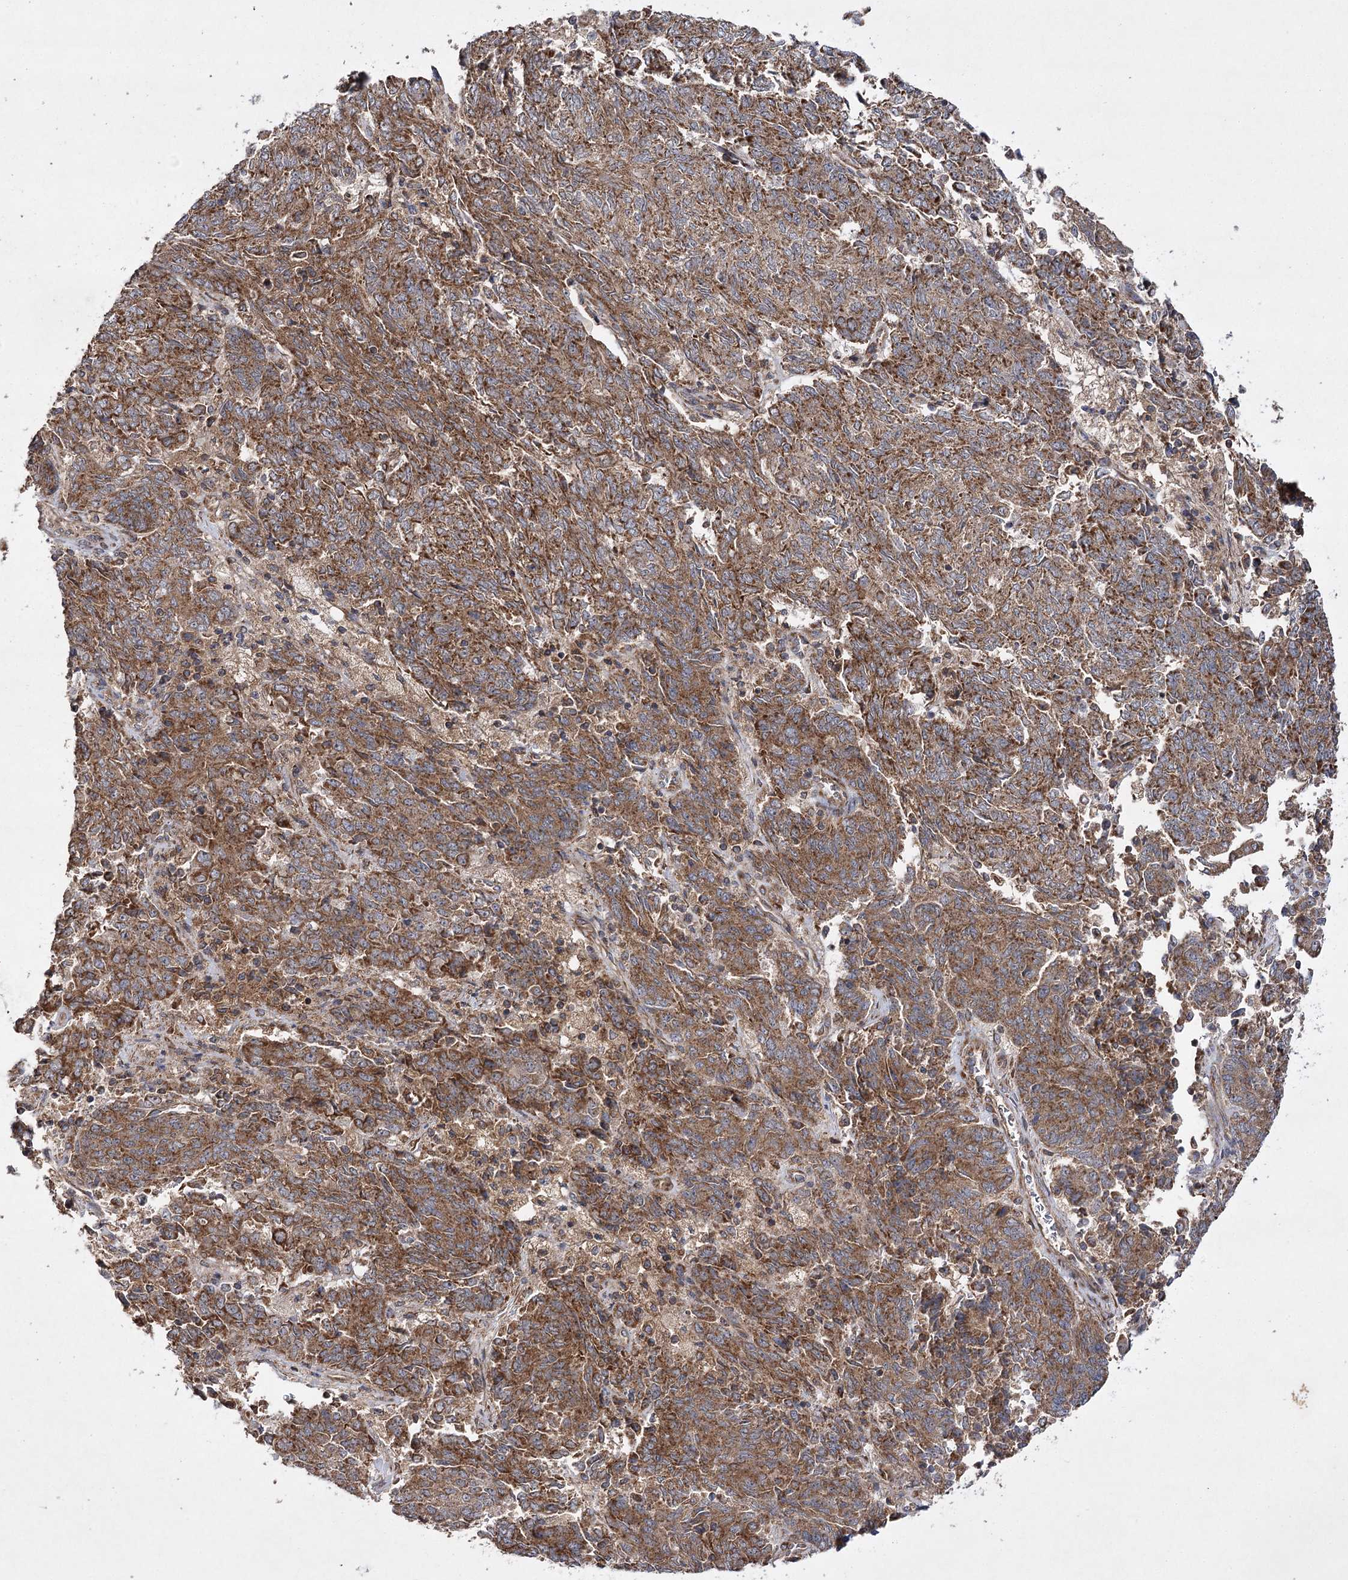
{"staining": {"intensity": "moderate", "quantity": ">75%", "location": "cytoplasmic/membranous"}, "tissue": "endometrial cancer", "cell_type": "Tumor cells", "image_type": "cancer", "snomed": [{"axis": "morphology", "description": "Adenocarcinoma, NOS"}, {"axis": "topography", "description": "Endometrium"}], "caption": "Immunohistochemical staining of endometrial adenocarcinoma reveals medium levels of moderate cytoplasmic/membranous protein staining in about >75% of tumor cells.", "gene": "DNAJC13", "patient": {"sex": "female", "age": 80}}